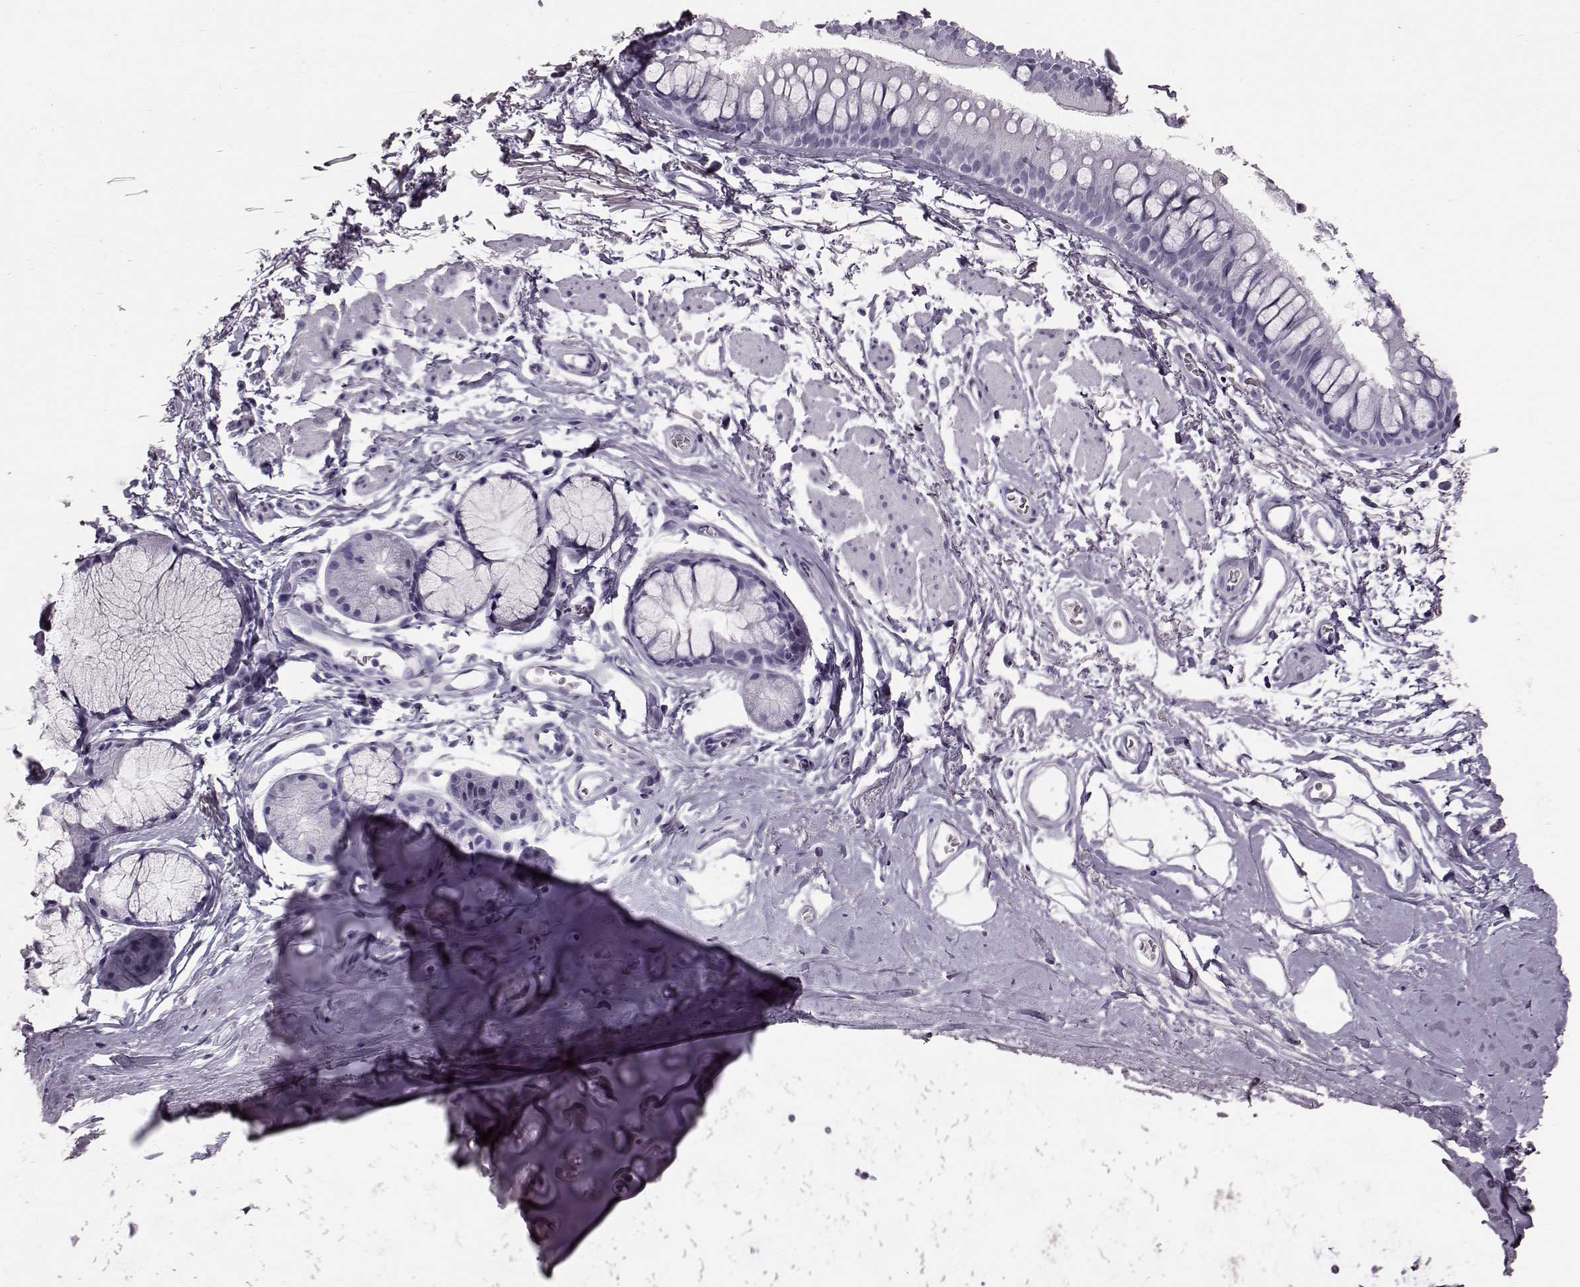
{"staining": {"intensity": "negative", "quantity": "none", "location": "none"}, "tissue": "adipose tissue", "cell_type": "Adipocytes", "image_type": "normal", "snomed": [{"axis": "morphology", "description": "Normal tissue, NOS"}, {"axis": "topography", "description": "Cartilage tissue"}, {"axis": "topography", "description": "Bronchus"}], "caption": "An IHC photomicrograph of benign adipose tissue is shown. There is no staining in adipocytes of adipose tissue.", "gene": "TCHHL1", "patient": {"sex": "female", "age": 79}}